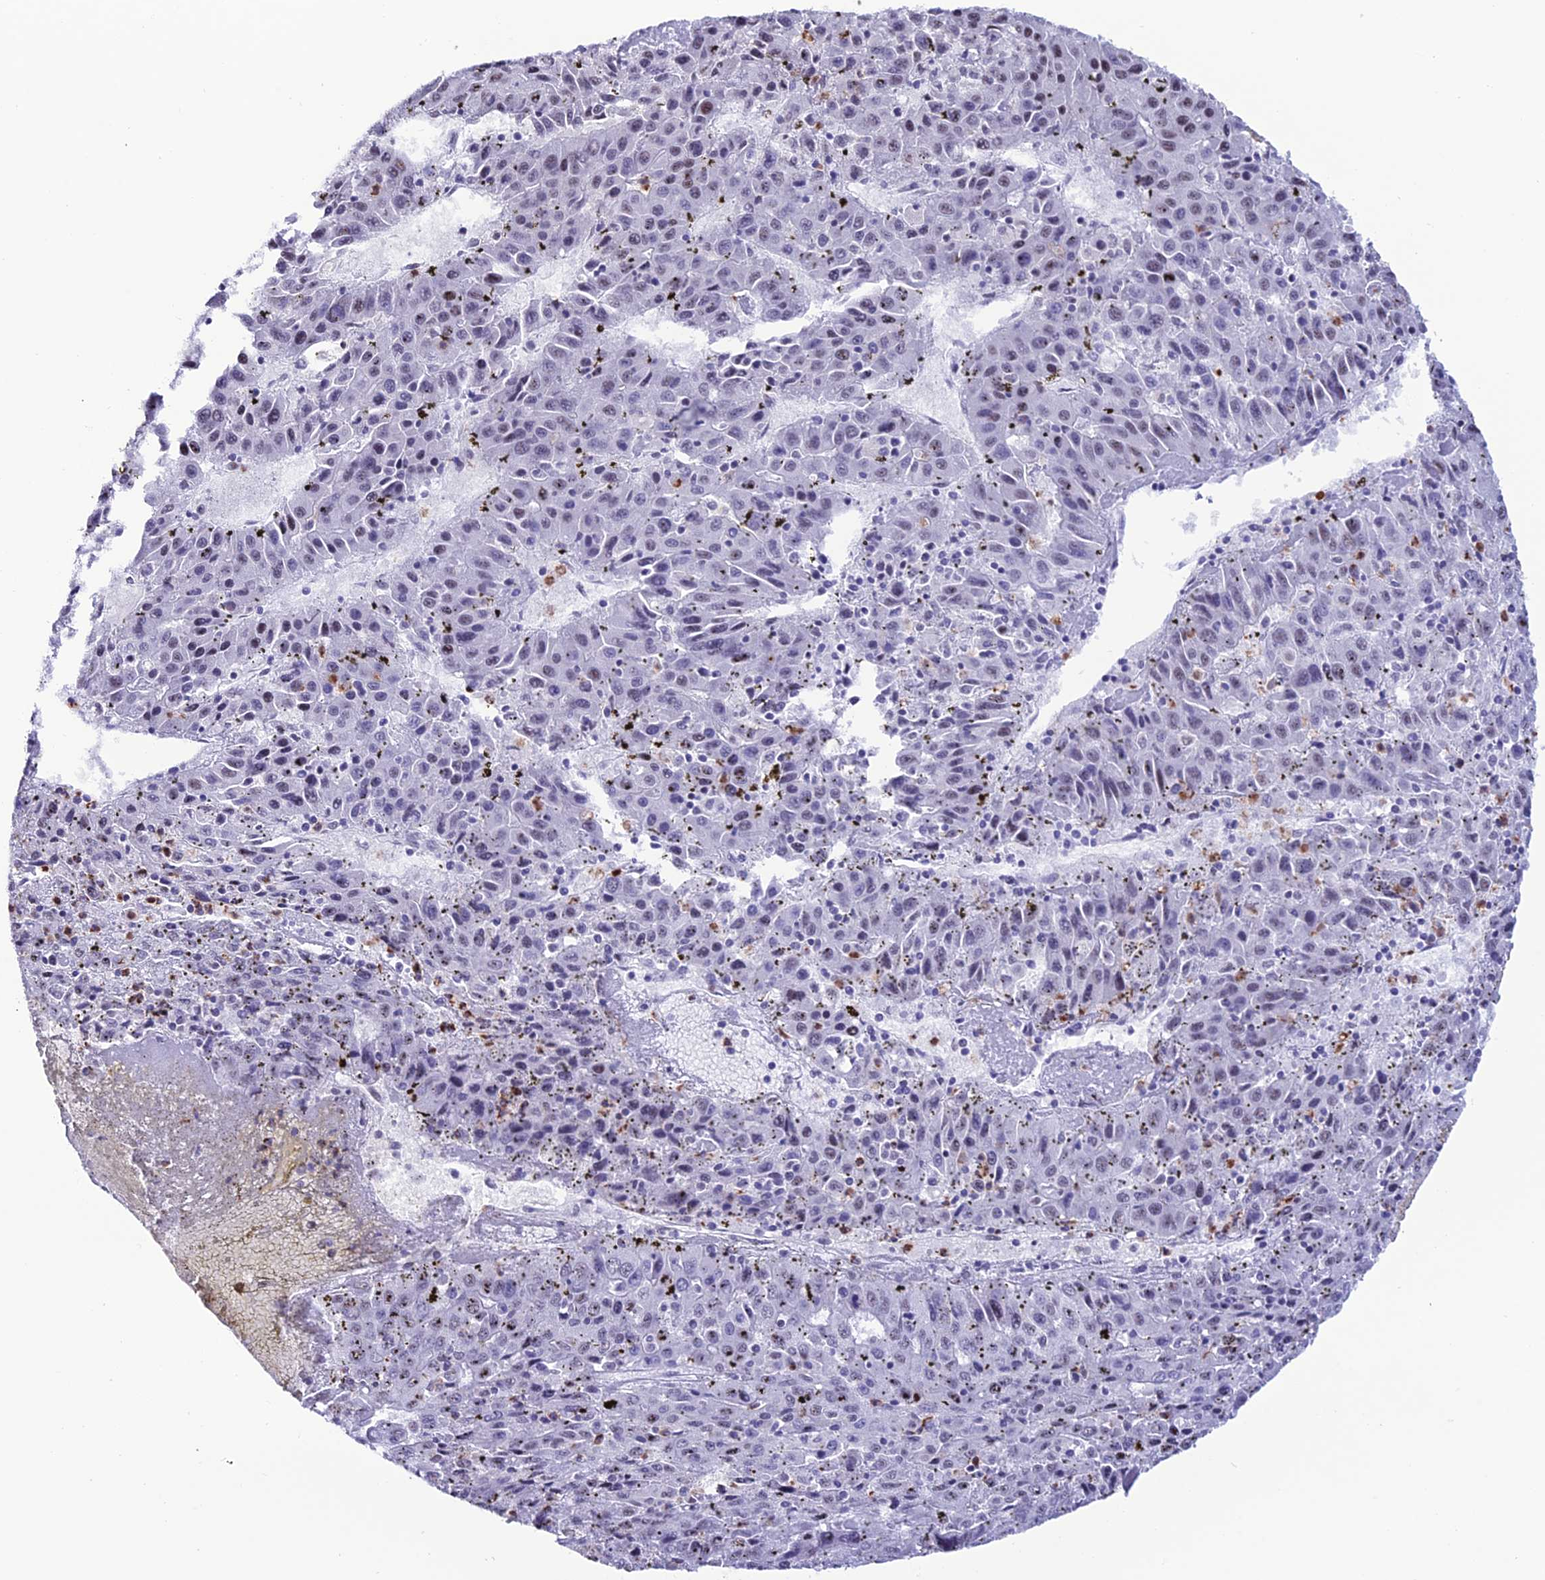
{"staining": {"intensity": "weak", "quantity": "<25%", "location": "nuclear"}, "tissue": "liver cancer", "cell_type": "Tumor cells", "image_type": "cancer", "snomed": [{"axis": "morphology", "description": "Carcinoma, Hepatocellular, NOS"}, {"axis": "topography", "description": "Liver"}], "caption": "High magnification brightfield microscopy of liver cancer (hepatocellular carcinoma) stained with DAB (3,3'-diaminobenzidine) (brown) and counterstained with hematoxylin (blue): tumor cells show no significant staining.", "gene": "MFSD2B", "patient": {"sex": "female", "age": 53}}